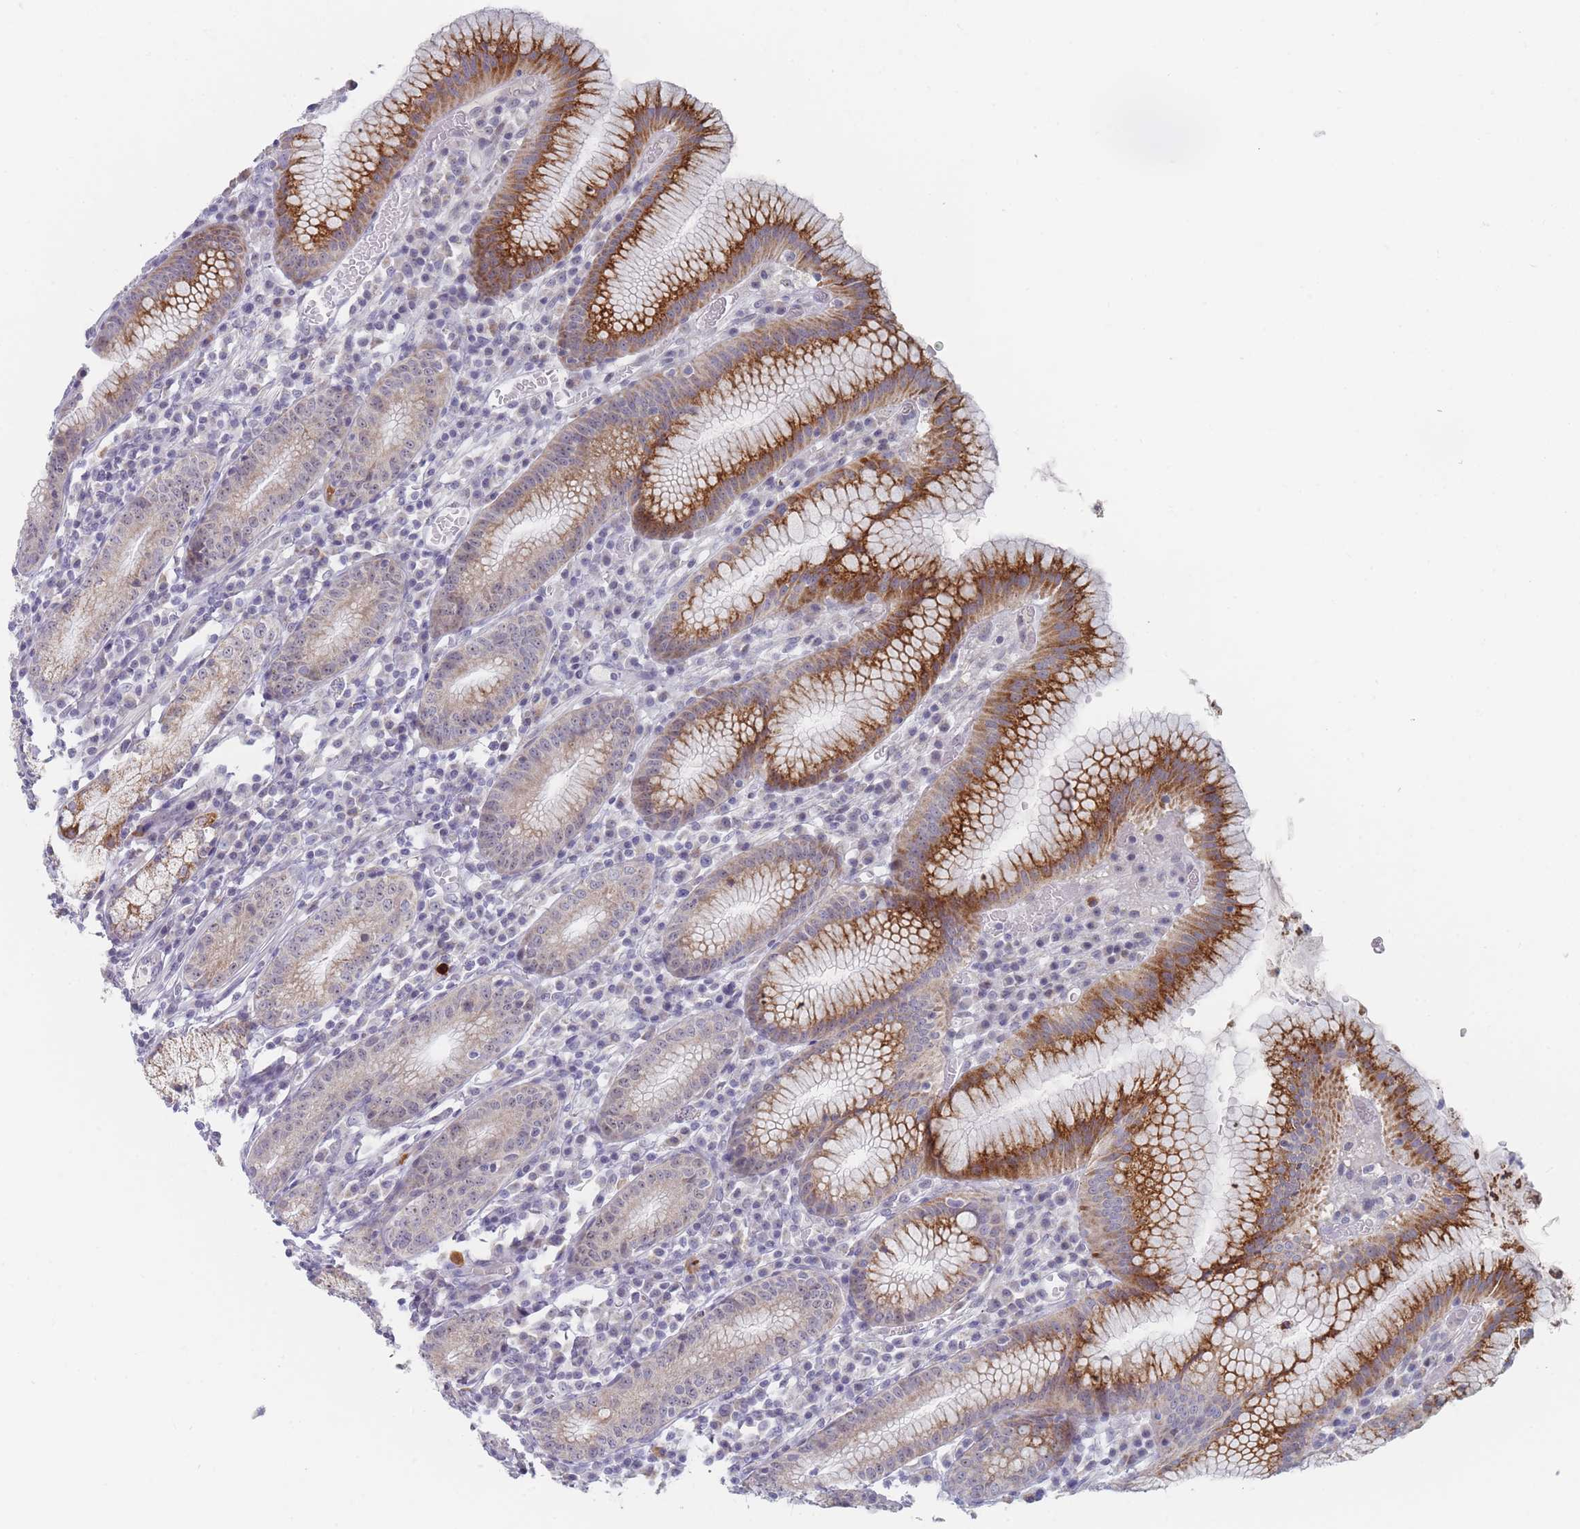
{"staining": {"intensity": "strong", "quantity": "25%-75%", "location": "cytoplasmic/membranous,nuclear"}, "tissue": "stomach", "cell_type": "Glandular cells", "image_type": "normal", "snomed": [{"axis": "morphology", "description": "Normal tissue, NOS"}, {"axis": "topography", "description": "Stomach"}], "caption": "Immunohistochemistry (IHC) histopathology image of benign stomach: human stomach stained using immunohistochemistry displays high levels of strong protein expression localized specifically in the cytoplasmic/membranous,nuclear of glandular cells, appearing as a cytoplasmic/membranous,nuclear brown color.", "gene": "RNF8", "patient": {"sex": "male", "age": 55}}